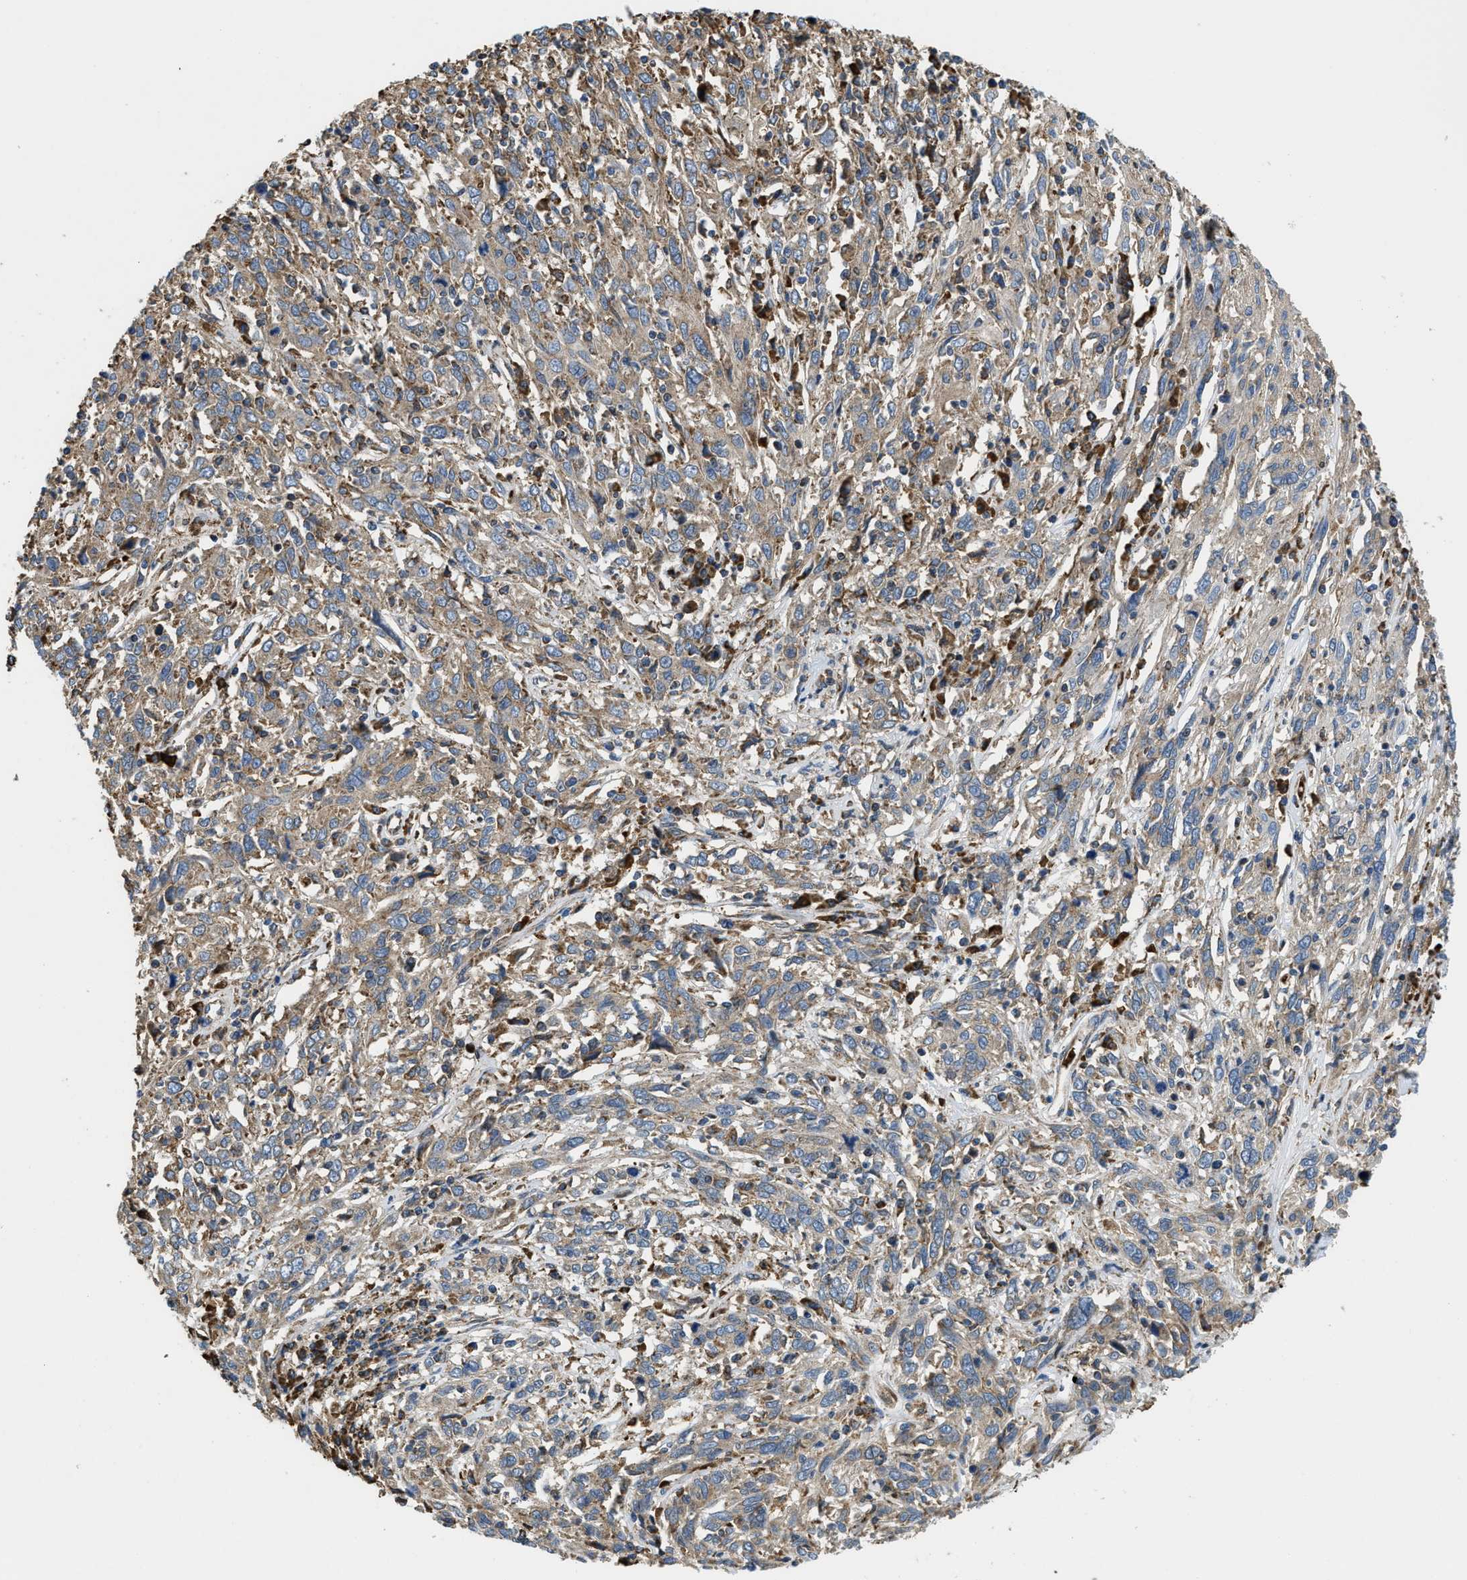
{"staining": {"intensity": "weak", "quantity": "25%-75%", "location": "cytoplasmic/membranous"}, "tissue": "cervical cancer", "cell_type": "Tumor cells", "image_type": "cancer", "snomed": [{"axis": "morphology", "description": "Squamous cell carcinoma, NOS"}, {"axis": "topography", "description": "Cervix"}], "caption": "IHC of cervical cancer demonstrates low levels of weak cytoplasmic/membranous staining in about 25%-75% of tumor cells. (brown staining indicates protein expression, while blue staining denotes nuclei).", "gene": "CSPG4", "patient": {"sex": "female", "age": 46}}